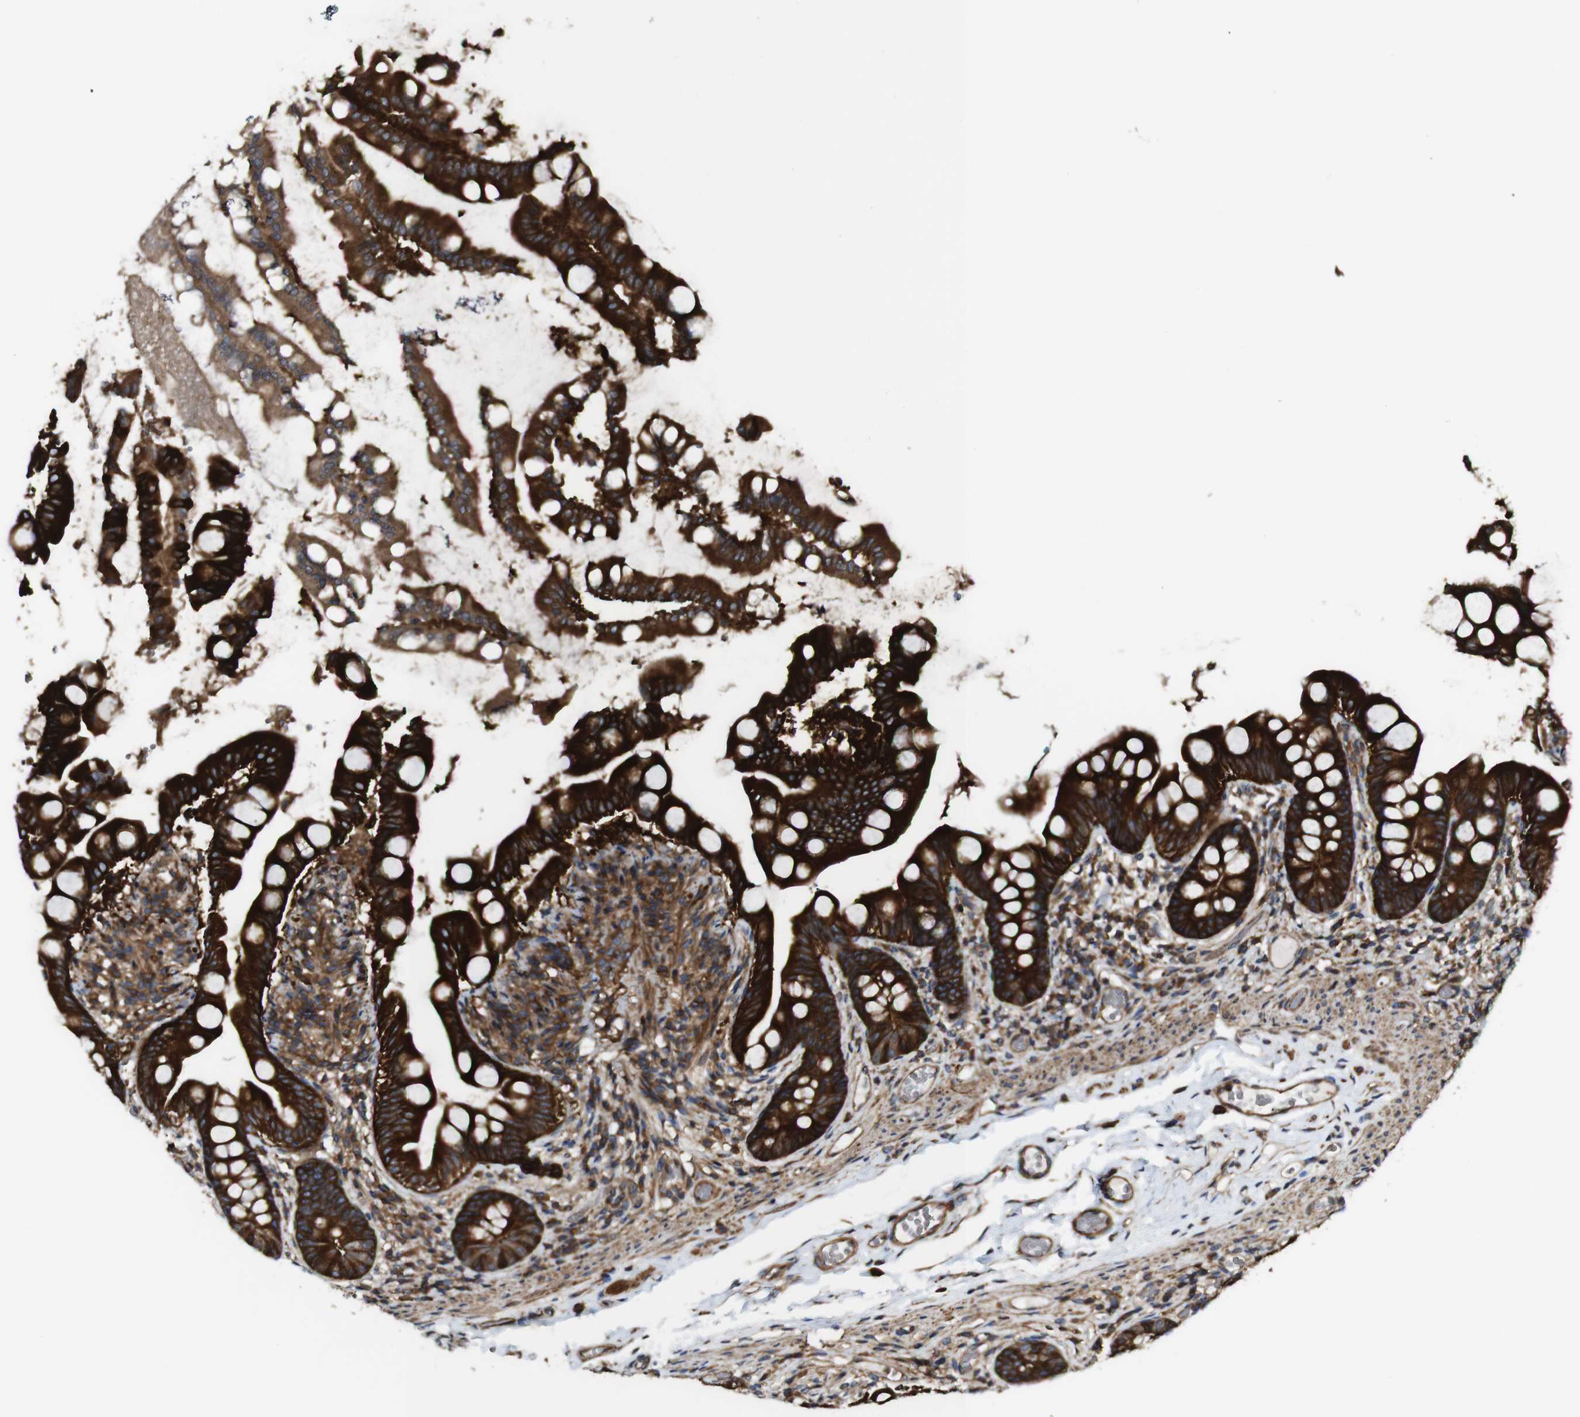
{"staining": {"intensity": "strong", "quantity": ">75%", "location": "cytoplasmic/membranous"}, "tissue": "small intestine", "cell_type": "Glandular cells", "image_type": "normal", "snomed": [{"axis": "morphology", "description": "Normal tissue, NOS"}, {"axis": "topography", "description": "Small intestine"}], "caption": "Glandular cells exhibit high levels of strong cytoplasmic/membranous staining in about >75% of cells in benign human small intestine. (IHC, brightfield microscopy, high magnification).", "gene": "TNIK", "patient": {"sex": "female", "age": 56}}